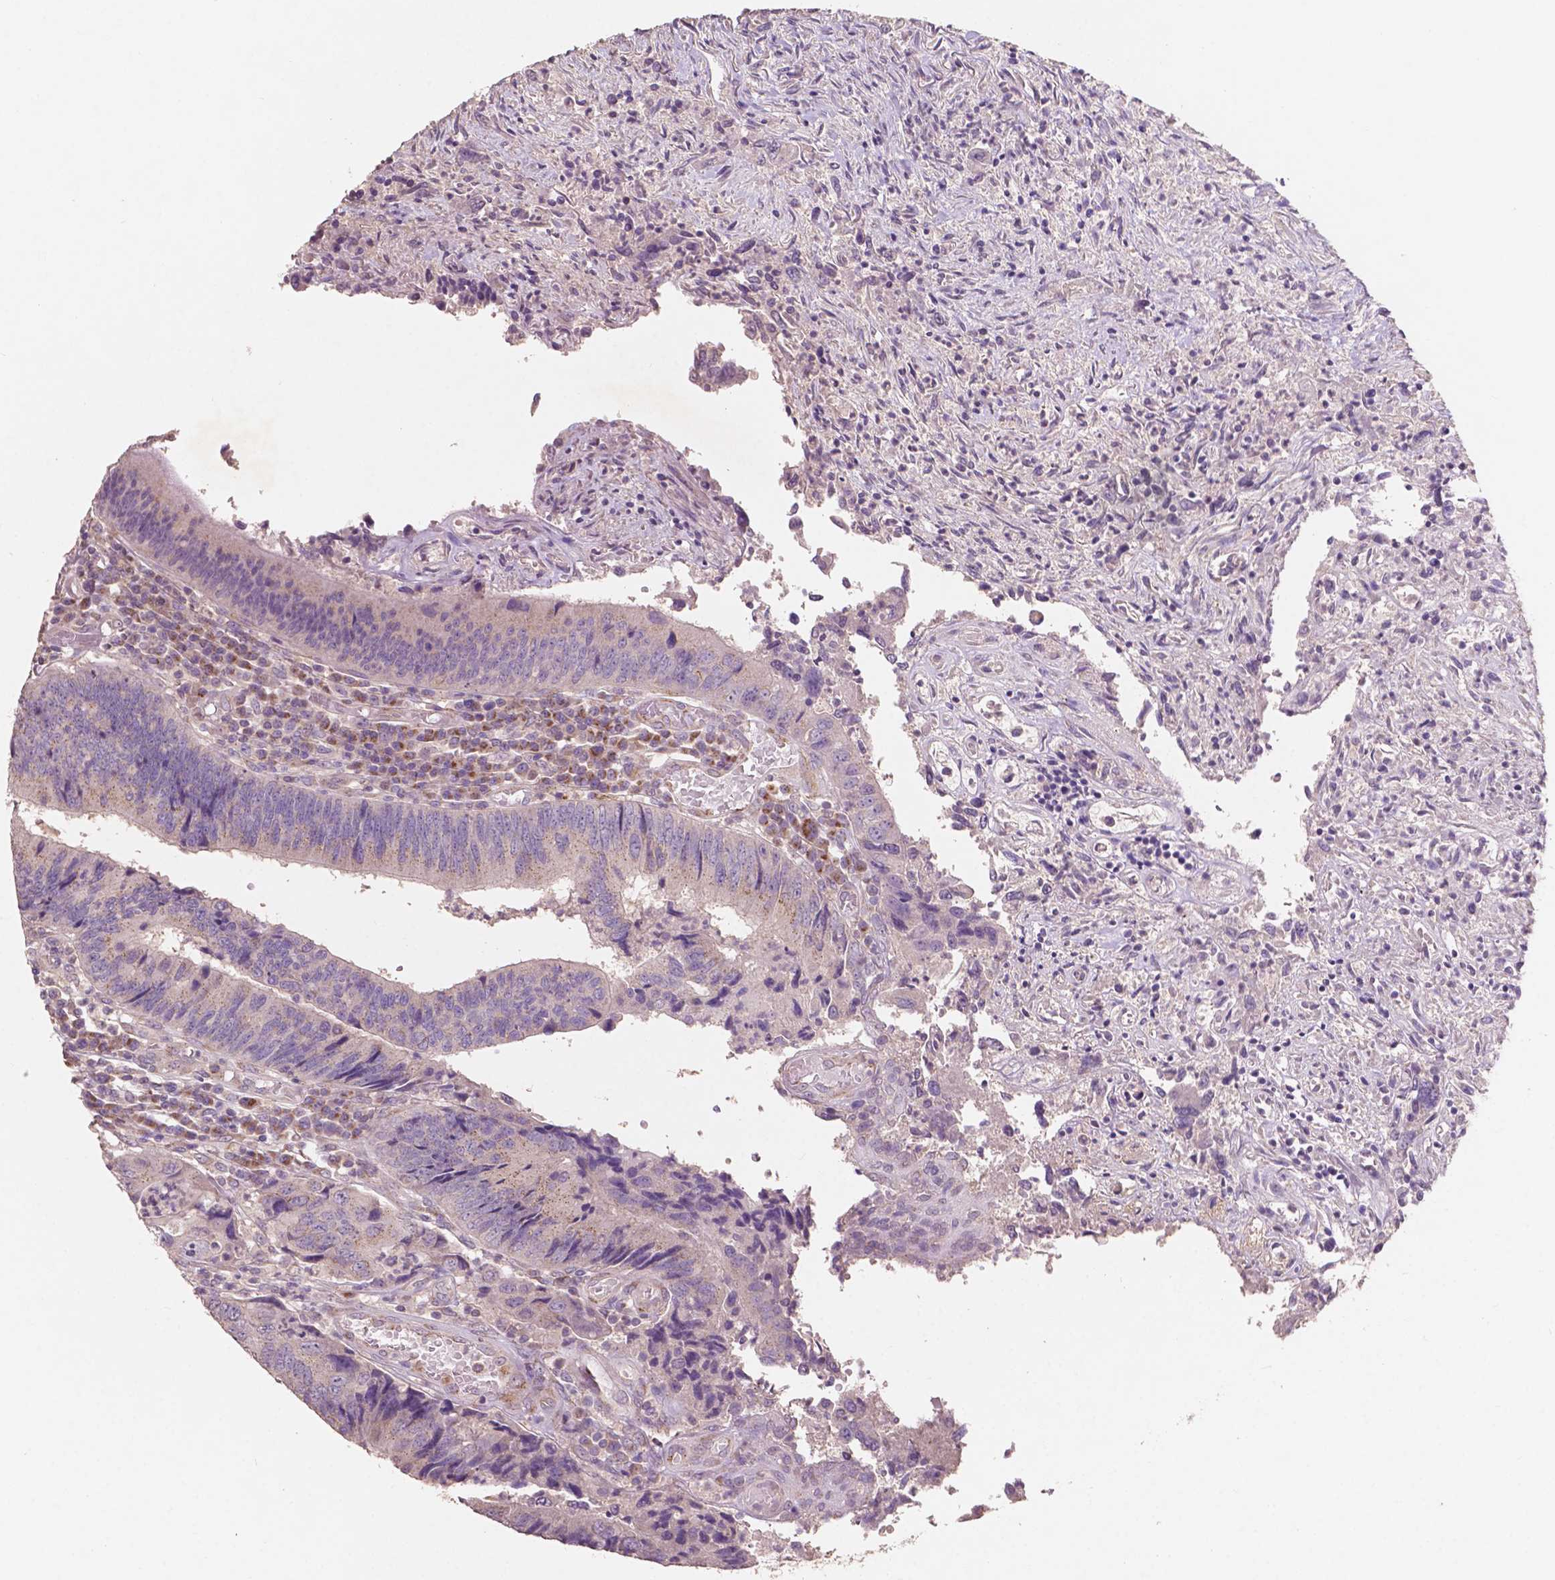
{"staining": {"intensity": "weak", "quantity": "<25%", "location": "cytoplasmic/membranous"}, "tissue": "colorectal cancer", "cell_type": "Tumor cells", "image_type": "cancer", "snomed": [{"axis": "morphology", "description": "Adenocarcinoma, NOS"}, {"axis": "topography", "description": "Colon"}], "caption": "A micrograph of human colorectal adenocarcinoma is negative for staining in tumor cells. (DAB (3,3'-diaminobenzidine) immunohistochemistry with hematoxylin counter stain).", "gene": "CHPT1", "patient": {"sex": "female", "age": 67}}